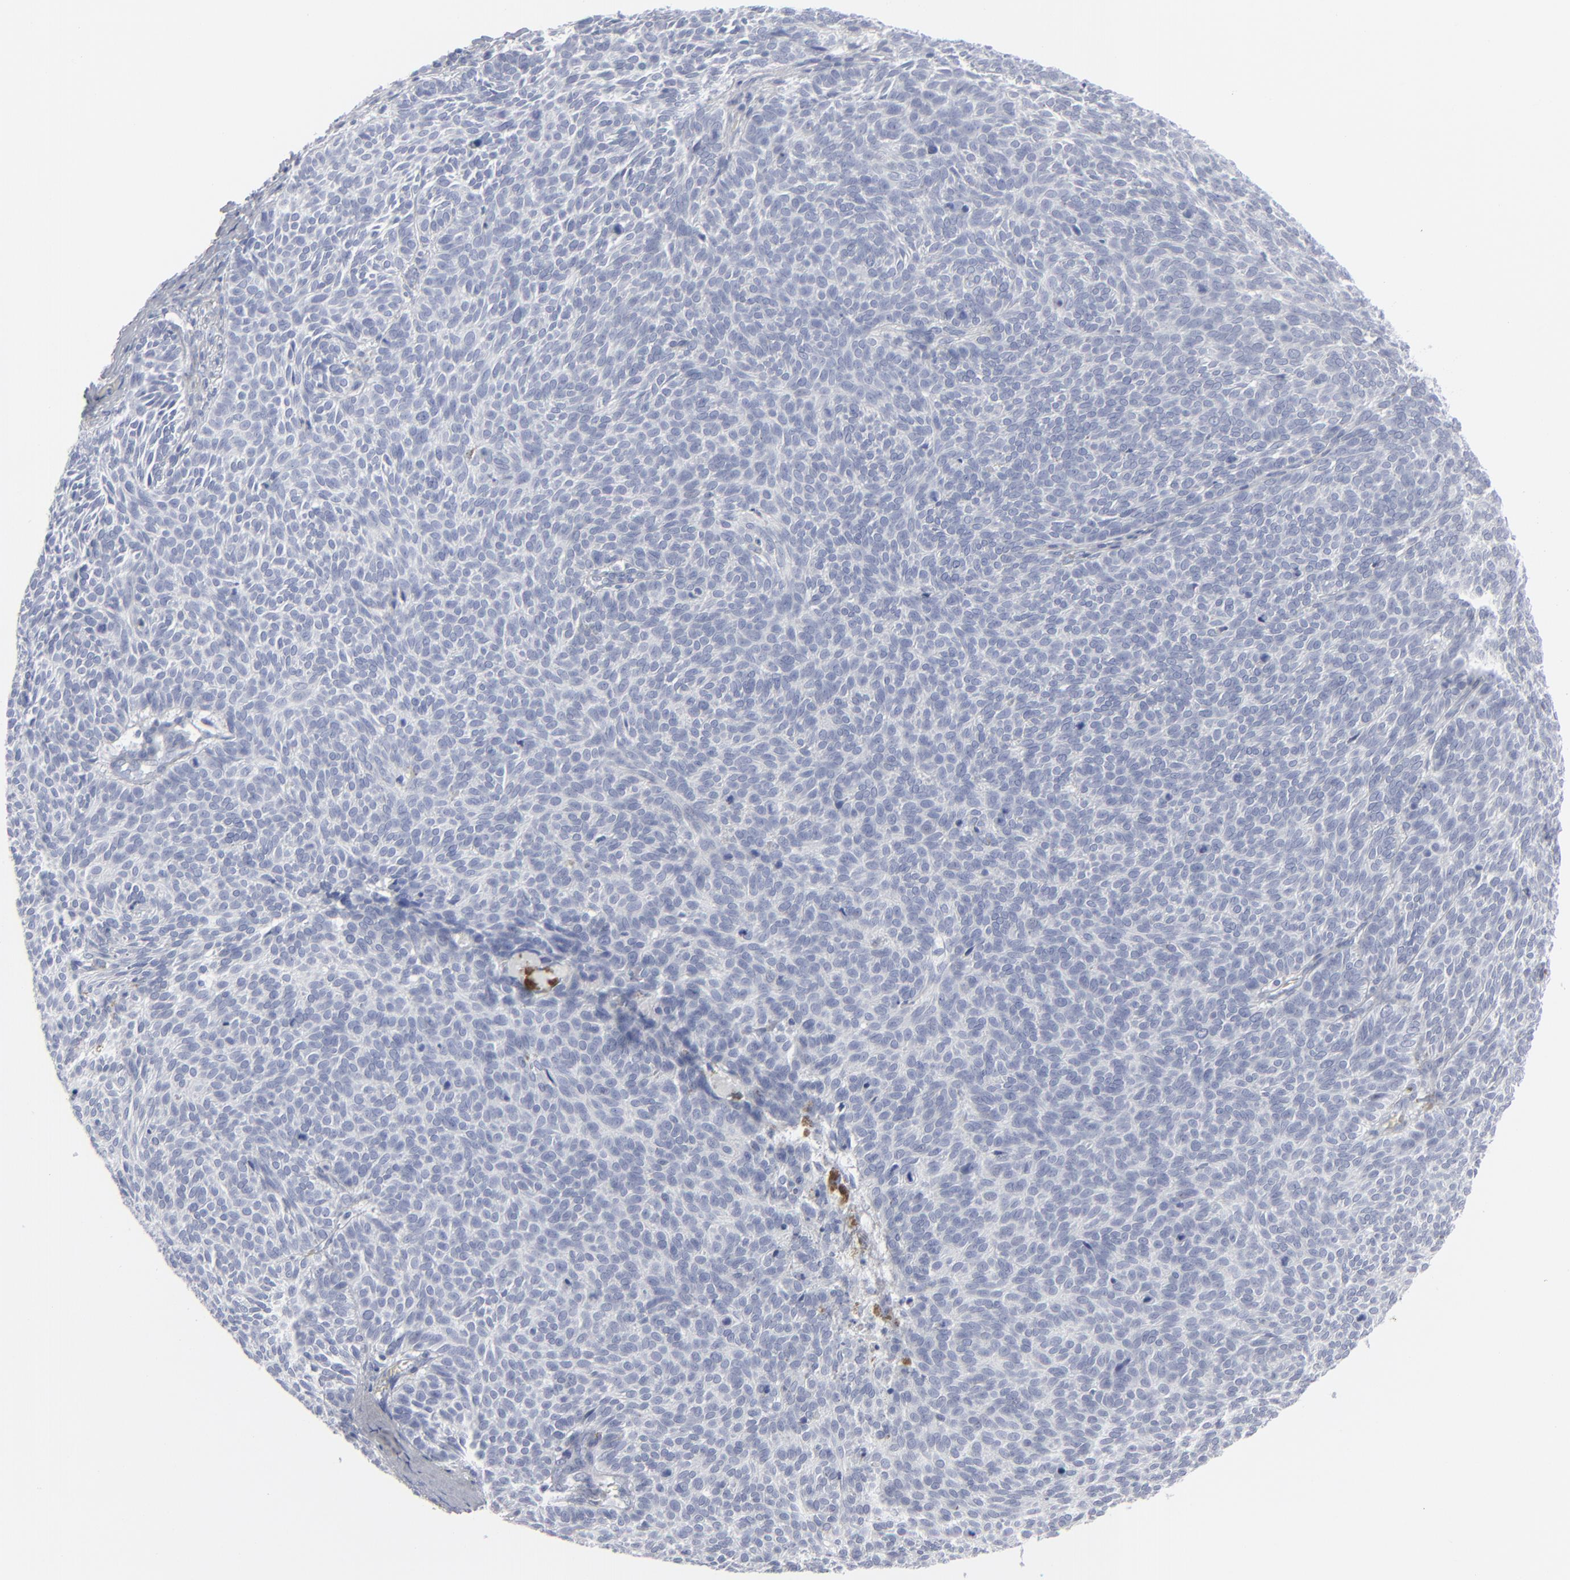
{"staining": {"intensity": "negative", "quantity": "none", "location": "none"}, "tissue": "skin cancer", "cell_type": "Tumor cells", "image_type": "cancer", "snomed": [{"axis": "morphology", "description": "Basal cell carcinoma"}, {"axis": "topography", "description": "Skin"}], "caption": "Tumor cells show no significant protein staining in skin cancer. (Brightfield microscopy of DAB IHC at high magnification).", "gene": "MSLN", "patient": {"sex": "male", "age": 63}}